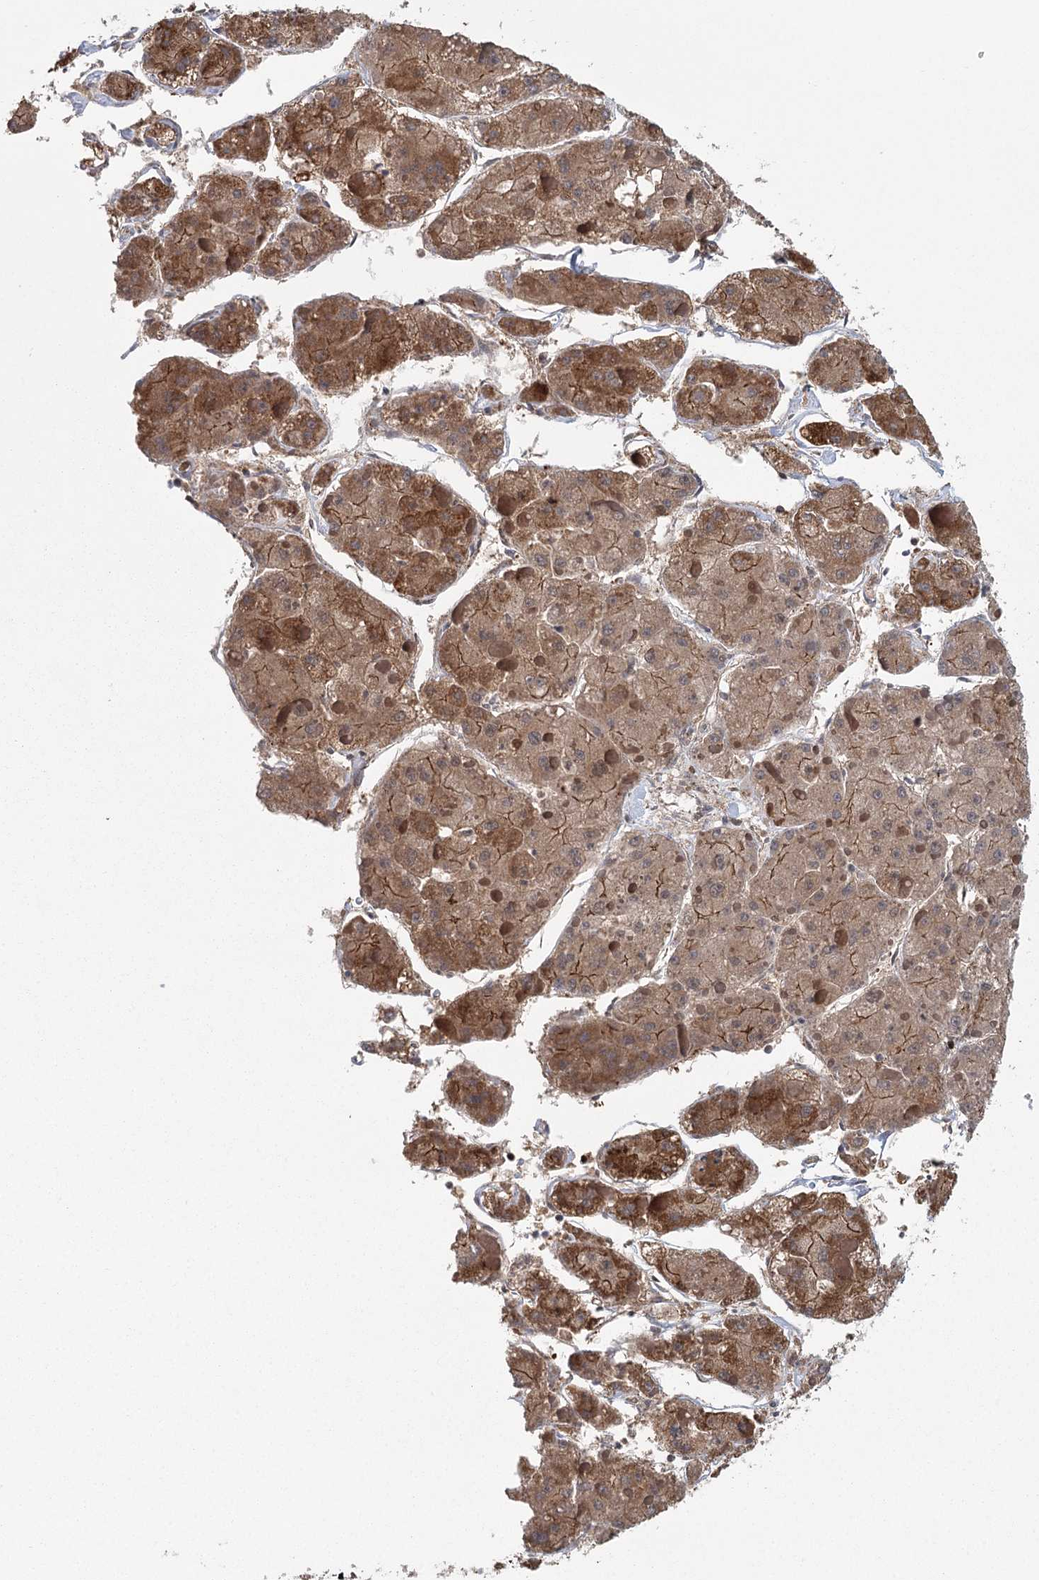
{"staining": {"intensity": "moderate", "quantity": ">75%", "location": "cytoplasmic/membranous"}, "tissue": "liver cancer", "cell_type": "Tumor cells", "image_type": "cancer", "snomed": [{"axis": "morphology", "description": "Carcinoma, Hepatocellular, NOS"}, {"axis": "topography", "description": "Liver"}], "caption": "Moderate cytoplasmic/membranous expression for a protein is identified in about >75% of tumor cells of liver cancer using IHC.", "gene": "PLEKHA7", "patient": {"sex": "female", "age": 73}}